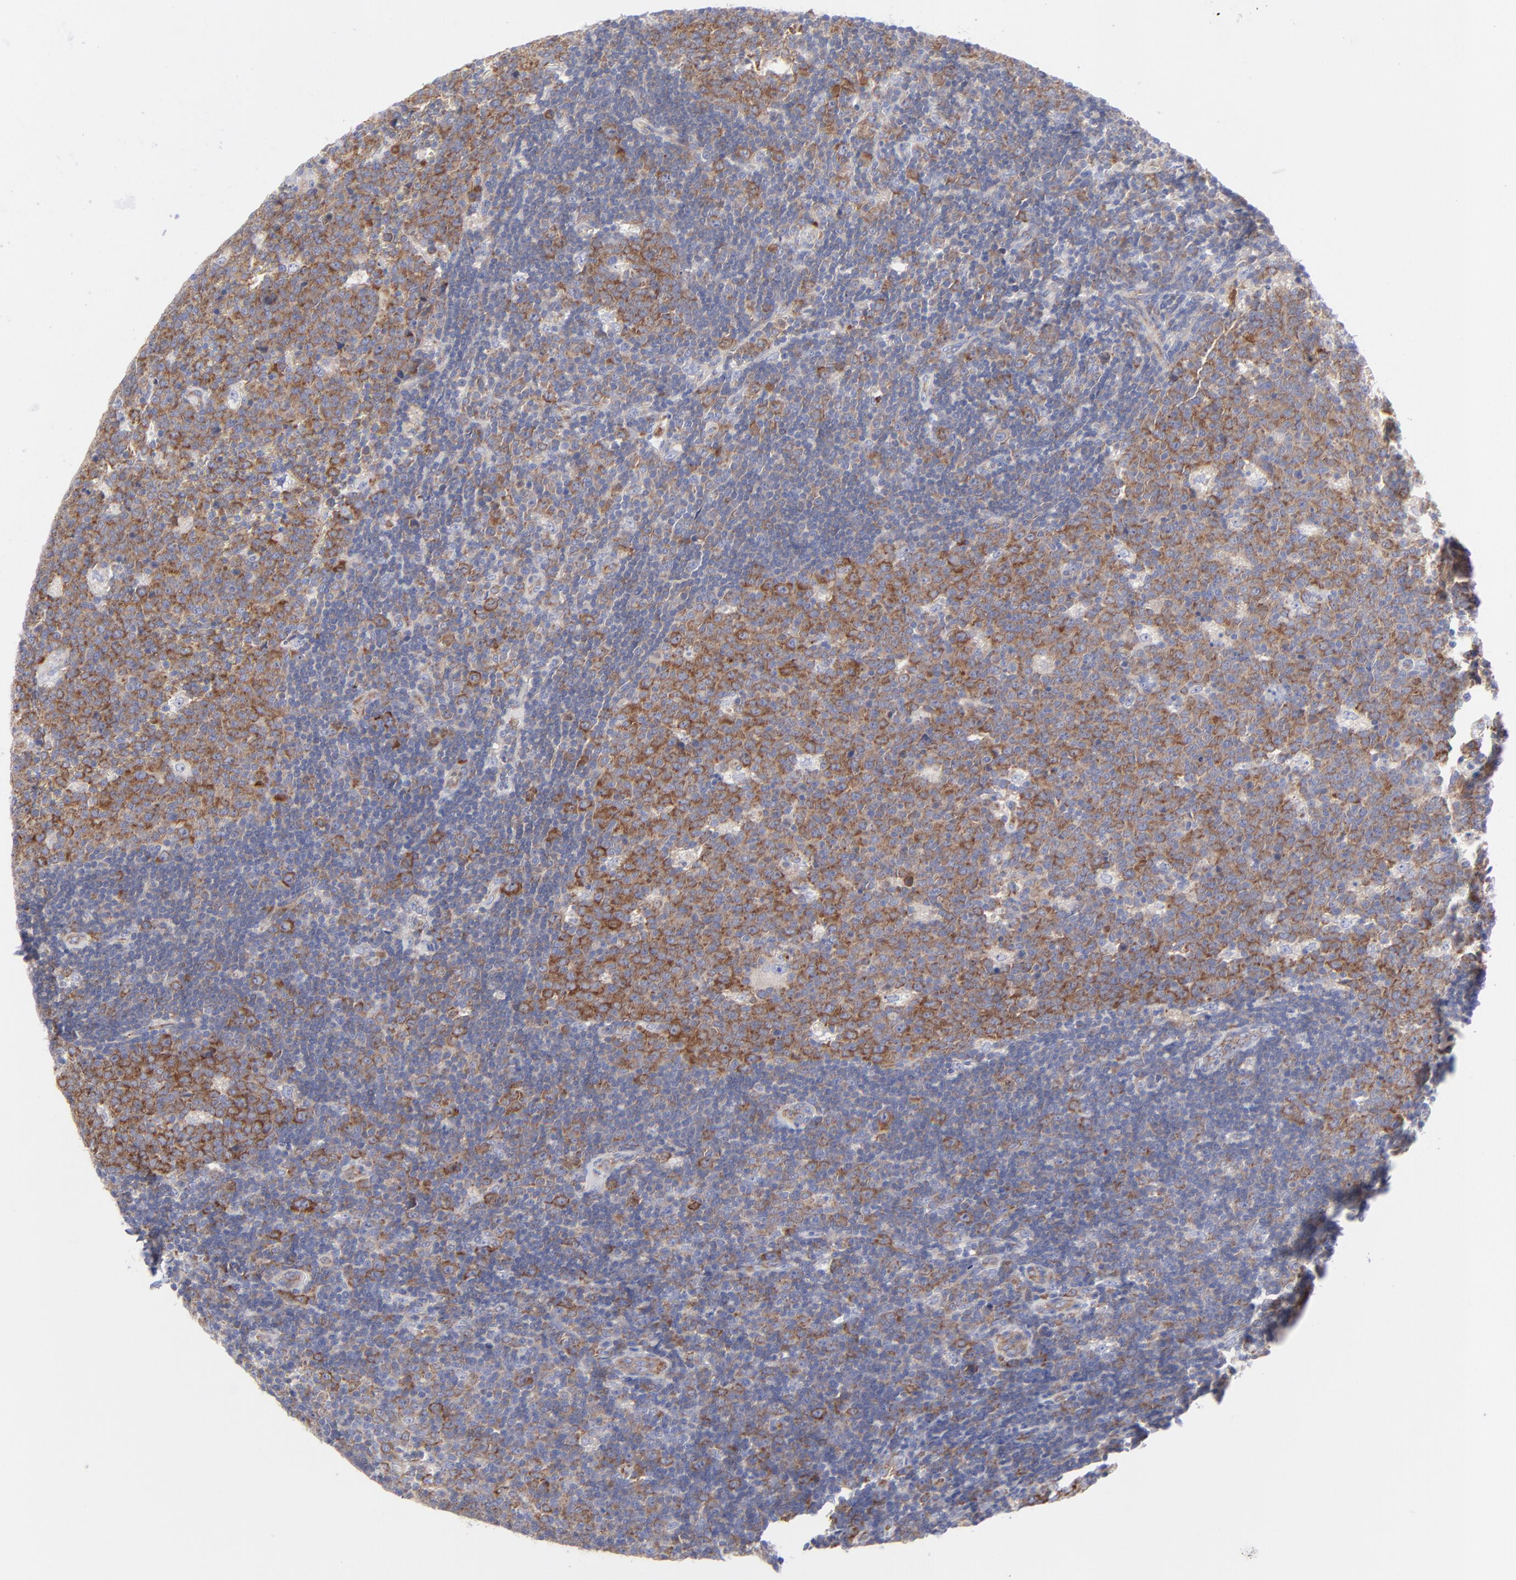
{"staining": {"intensity": "strong", "quantity": ">75%", "location": "cytoplasmic/membranous"}, "tissue": "lymph node", "cell_type": "Germinal center cells", "image_type": "normal", "snomed": [{"axis": "morphology", "description": "Normal tissue, NOS"}, {"axis": "topography", "description": "Lymph node"}, {"axis": "topography", "description": "Salivary gland"}], "caption": "DAB (3,3'-diaminobenzidine) immunohistochemical staining of benign human lymph node displays strong cytoplasmic/membranous protein staining in approximately >75% of germinal center cells. The staining was performed using DAB, with brown indicating positive protein expression. Nuclei are stained blue with hematoxylin.", "gene": "EIF2AK2", "patient": {"sex": "male", "age": 8}}